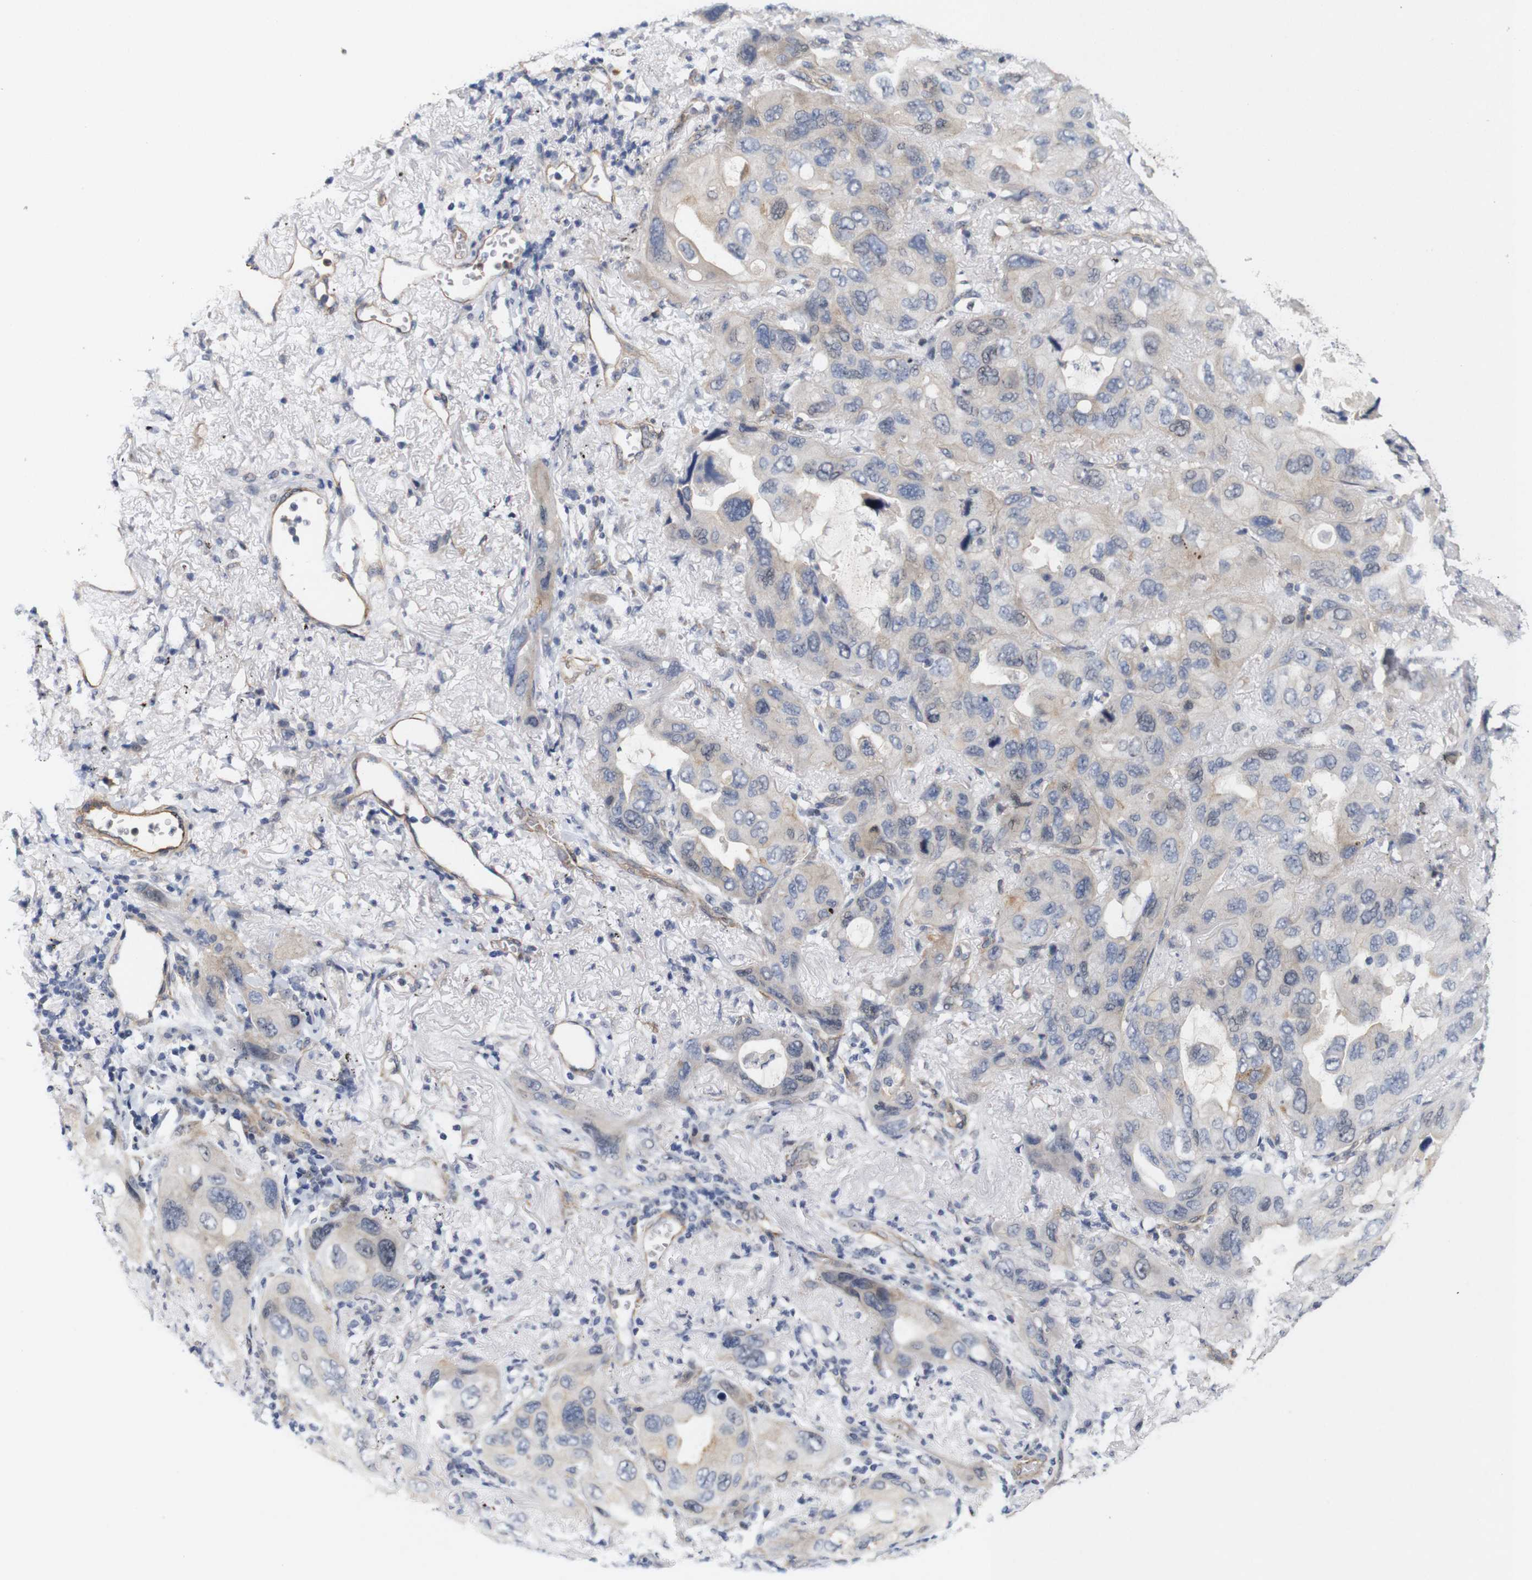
{"staining": {"intensity": "weak", "quantity": "<25%", "location": "cytoplasmic/membranous"}, "tissue": "lung cancer", "cell_type": "Tumor cells", "image_type": "cancer", "snomed": [{"axis": "morphology", "description": "Squamous cell carcinoma, NOS"}, {"axis": "topography", "description": "Lung"}], "caption": "There is no significant positivity in tumor cells of lung cancer (squamous cell carcinoma).", "gene": "CYB561", "patient": {"sex": "female", "age": 73}}